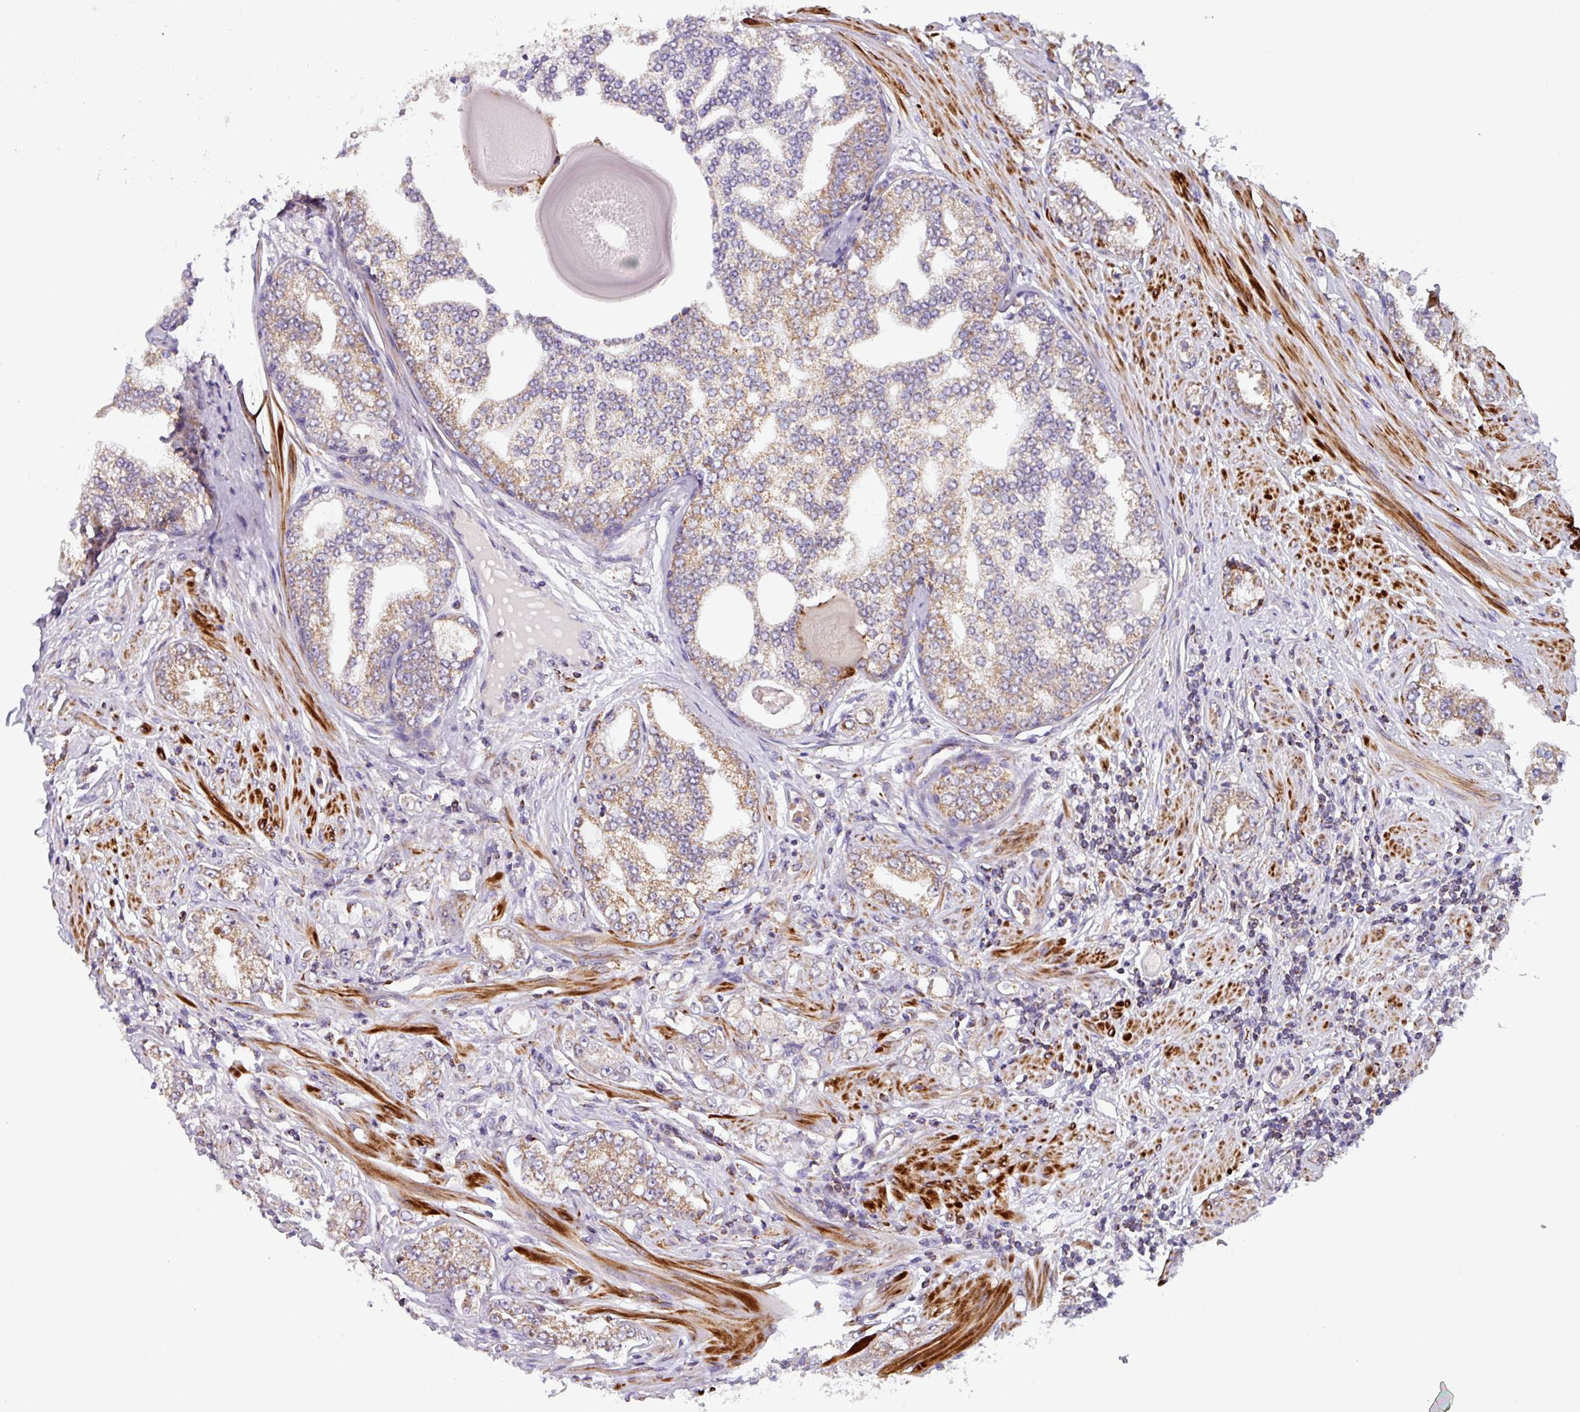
{"staining": {"intensity": "weak", "quantity": "25%-75%", "location": "cytoplasmic/membranous"}, "tissue": "prostate cancer", "cell_type": "Tumor cells", "image_type": "cancer", "snomed": [{"axis": "morphology", "description": "Adenocarcinoma, High grade"}, {"axis": "topography", "description": "Prostate"}], "caption": "Human prostate adenocarcinoma (high-grade) stained with a brown dye displays weak cytoplasmic/membranous positive positivity in about 25%-75% of tumor cells.", "gene": "AKIRIN1", "patient": {"sex": "male", "age": 64}}